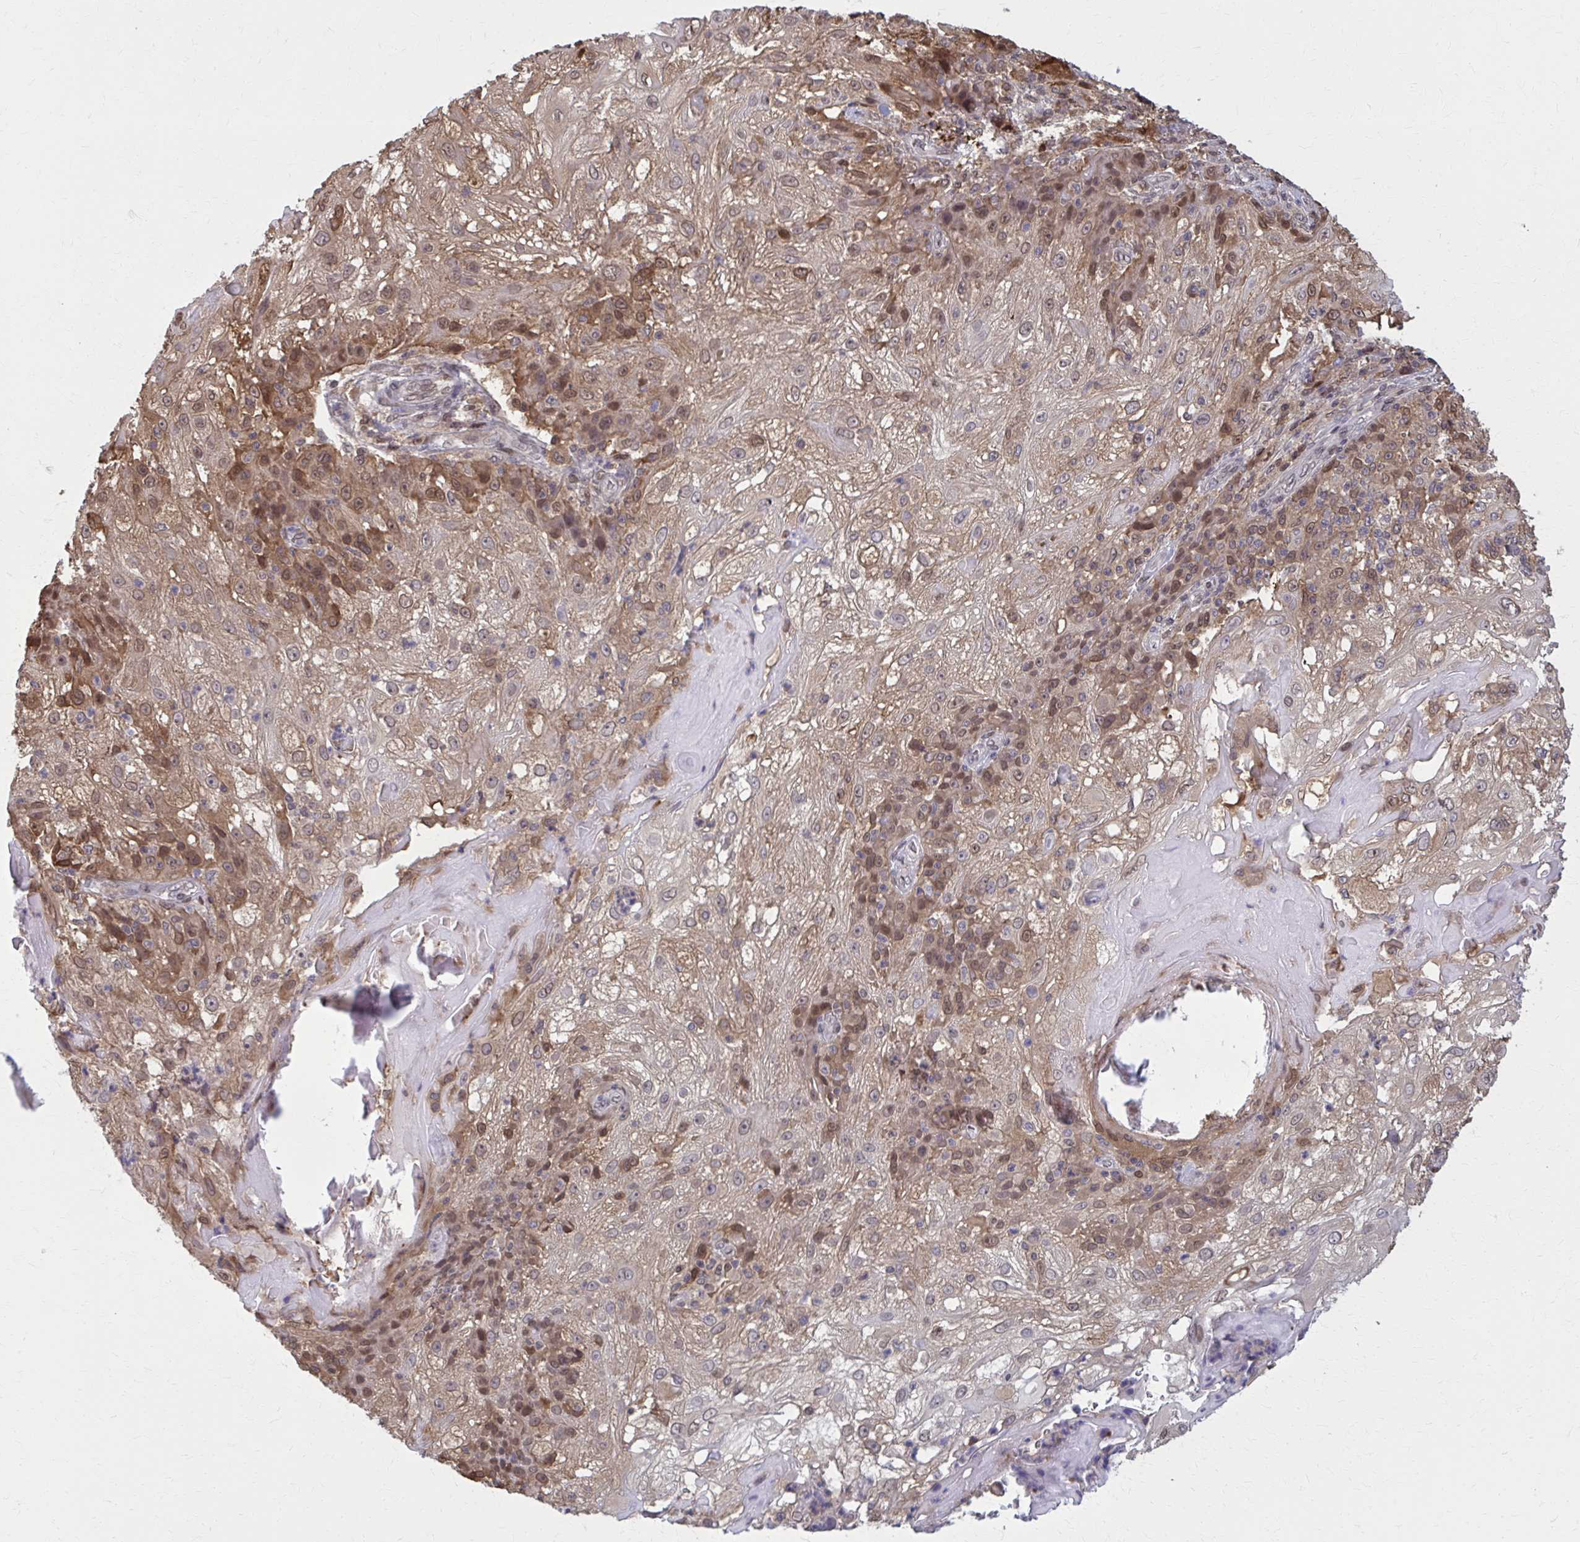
{"staining": {"intensity": "moderate", "quantity": "25%-75%", "location": "cytoplasmic/membranous,nuclear"}, "tissue": "skin cancer", "cell_type": "Tumor cells", "image_type": "cancer", "snomed": [{"axis": "morphology", "description": "Normal tissue, NOS"}, {"axis": "morphology", "description": "Squamous cell carcinoma, NOS"}, {"axis": "topography", "description": "Skin"}], "caption": "Immunohistochemical staining of human skin cancer reveals medium levels of moderate cytoplasmic/membranous and nuclear protein expression in about 25%-75% of tumor cells.", "gene": "MDH1", "patient": {"sex": "female", "age": 83}}